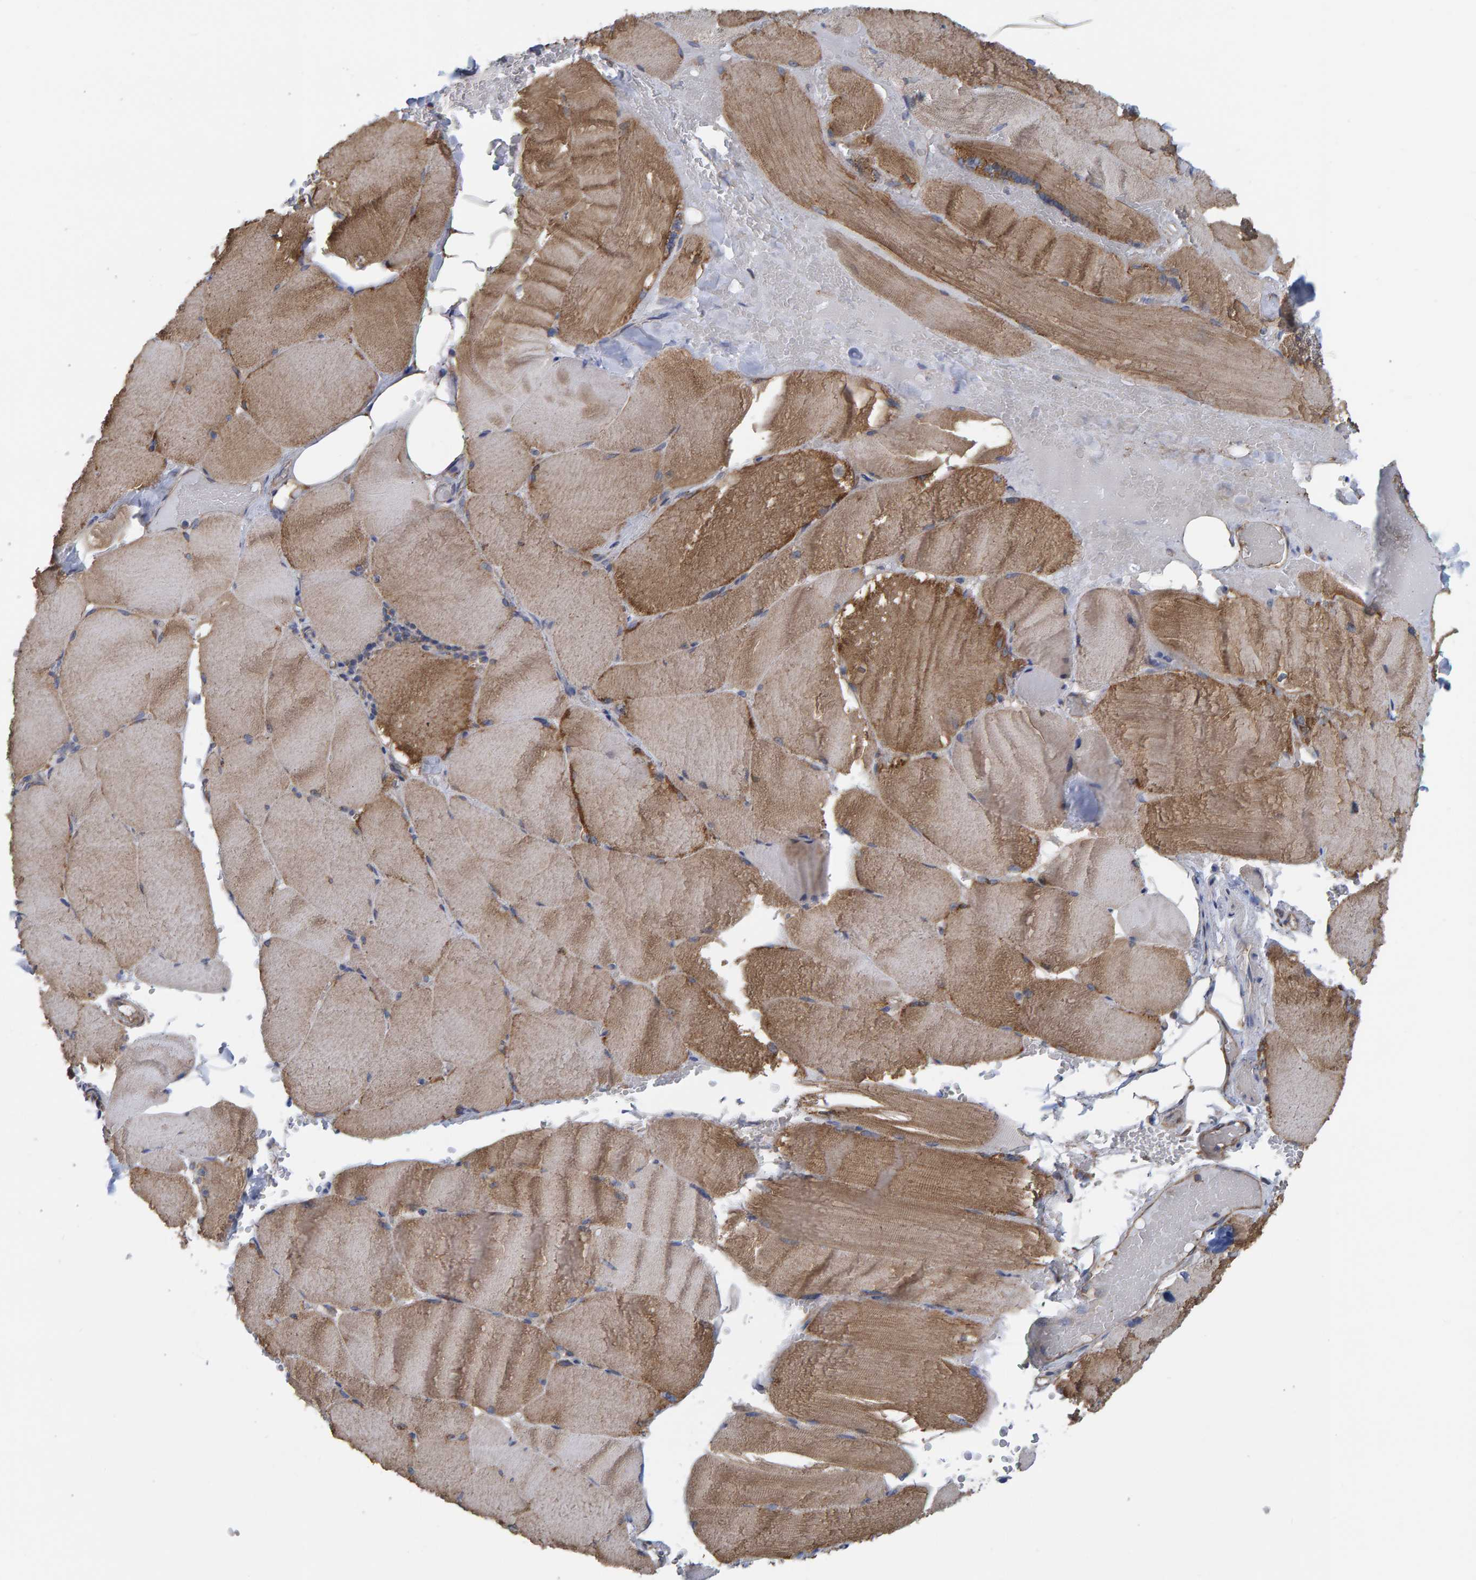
{"staining": {"intensity": "moderate", "quantity": ">75%", "location": "cytoplasmic/membranous"}, "tissue": "skeletal muscle", "cell_type": "Myocytes", "image_type": "normal", "snomed": [{"axis": "morphology", "description": "Normal tissue, NOS"}, {"axis": "topography", "description": "Skin"}, {"axis": "topography", "description": "Skeletal muscle"}], "caption": "Approximately >75% of myocytes in benign human skeletal muscle display moderate cytoplasmic/membranous protein expression as visualized by brown immunohistochemical staining.", "gene": "LRSAM1", "patient": {"sex": "male", "age": 83}}